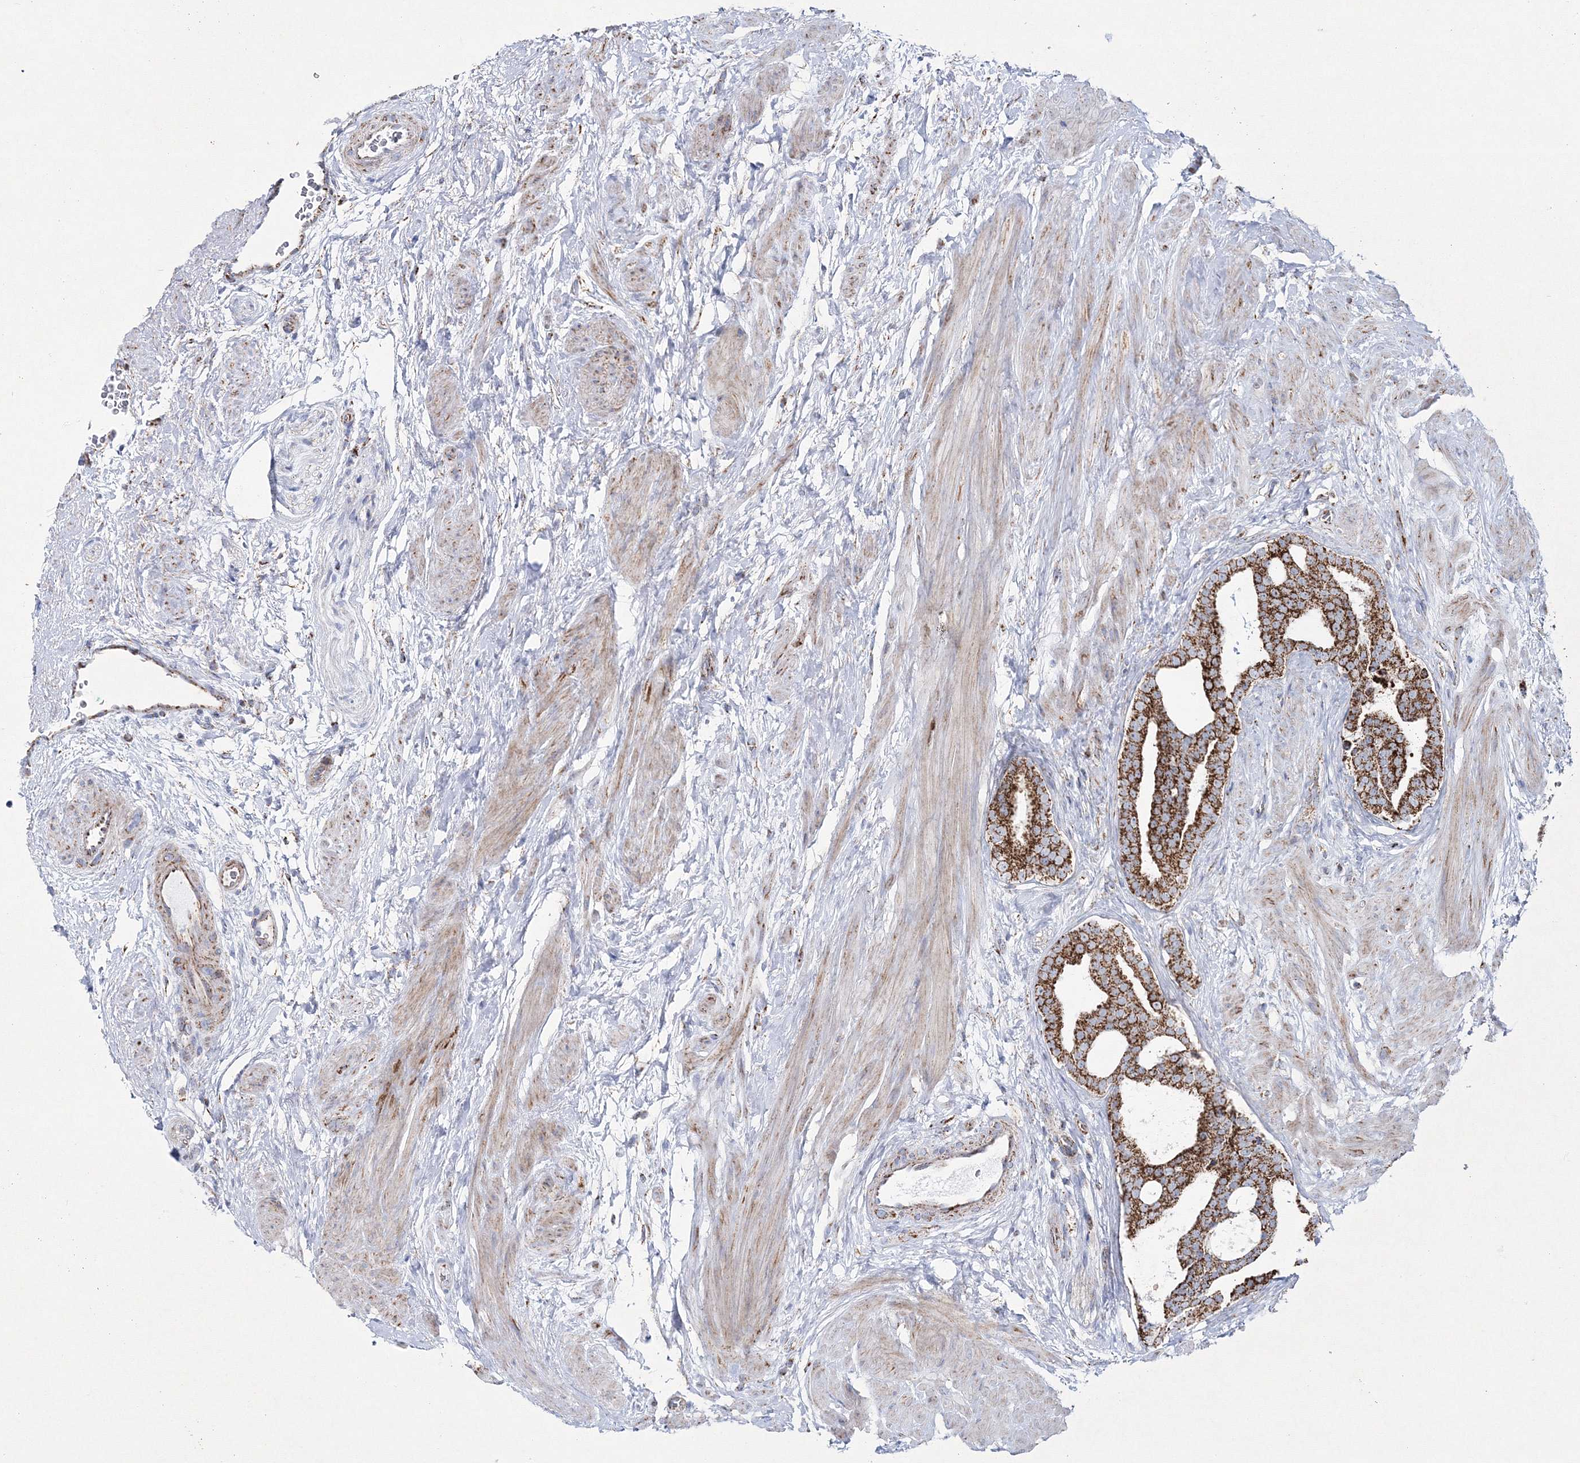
{"staining": {"intensity": "strong", "quantity": ">75%", "location": "cytoplasmic/membranous"}, "tissue": "prostate cancer", "cell_type": "Tumor cells", "image_type": "cancer", "snomed": [{"axis": "morphology", "description": "Adenocarcinoma, High grade"}, {"axis": "topography", "description": "Prostate"}], "caption": "High-power microscopy captured an immunohistochemistry (IHC) image of prostate cancer (high-grade adenocarcinoma), revealing strong cytoplasmic/membranous positivity in about >75% of tumor cells.", "gene": "HIBCH", "patient": {"sex": "male", "age": 56}}